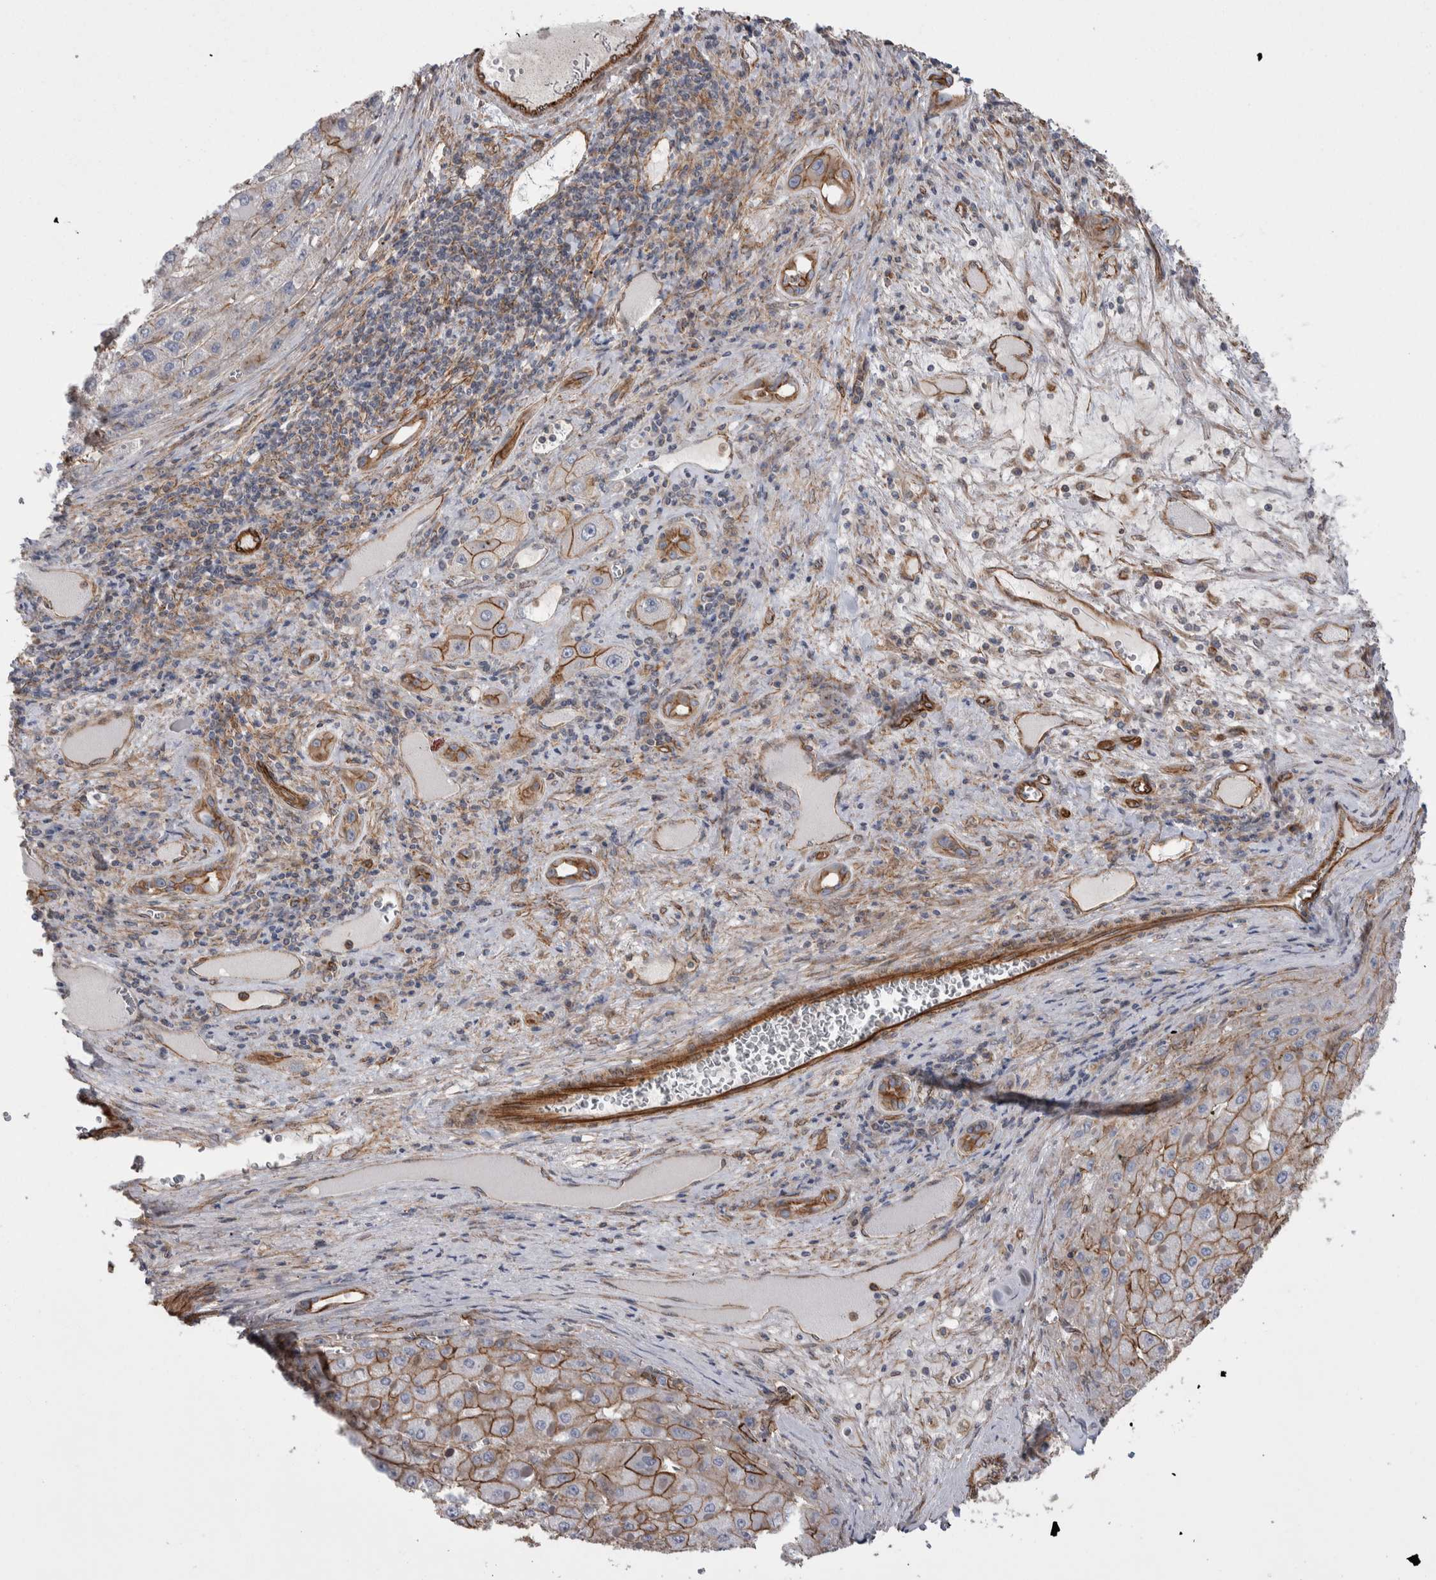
{"staining": {"intensity": "moderate", "quantity": "25%-75%", "location": "cytoplasmic/membranous"}, "tissue": "liver cancer", "cell_type": "Tumor cells", "image_type": "cancer", "snomed": [{"axis": "morphology", "description": "Carcinoma, Hepatocellular, NOS"}, {"axis": "topography", "description": "Liver"}], "caption": "Liver cancer (hepatocellular carcinoma) stained with DAB immunohistochemistry demonstrates medium levels of moderate cytoplasmic/membranous positivity in about 25%-75% of tumor cells. (IHC, brightfield microscopy, high magnification).", "gene": "KIF12", "patient": {"sex": "female", "age": 73}}